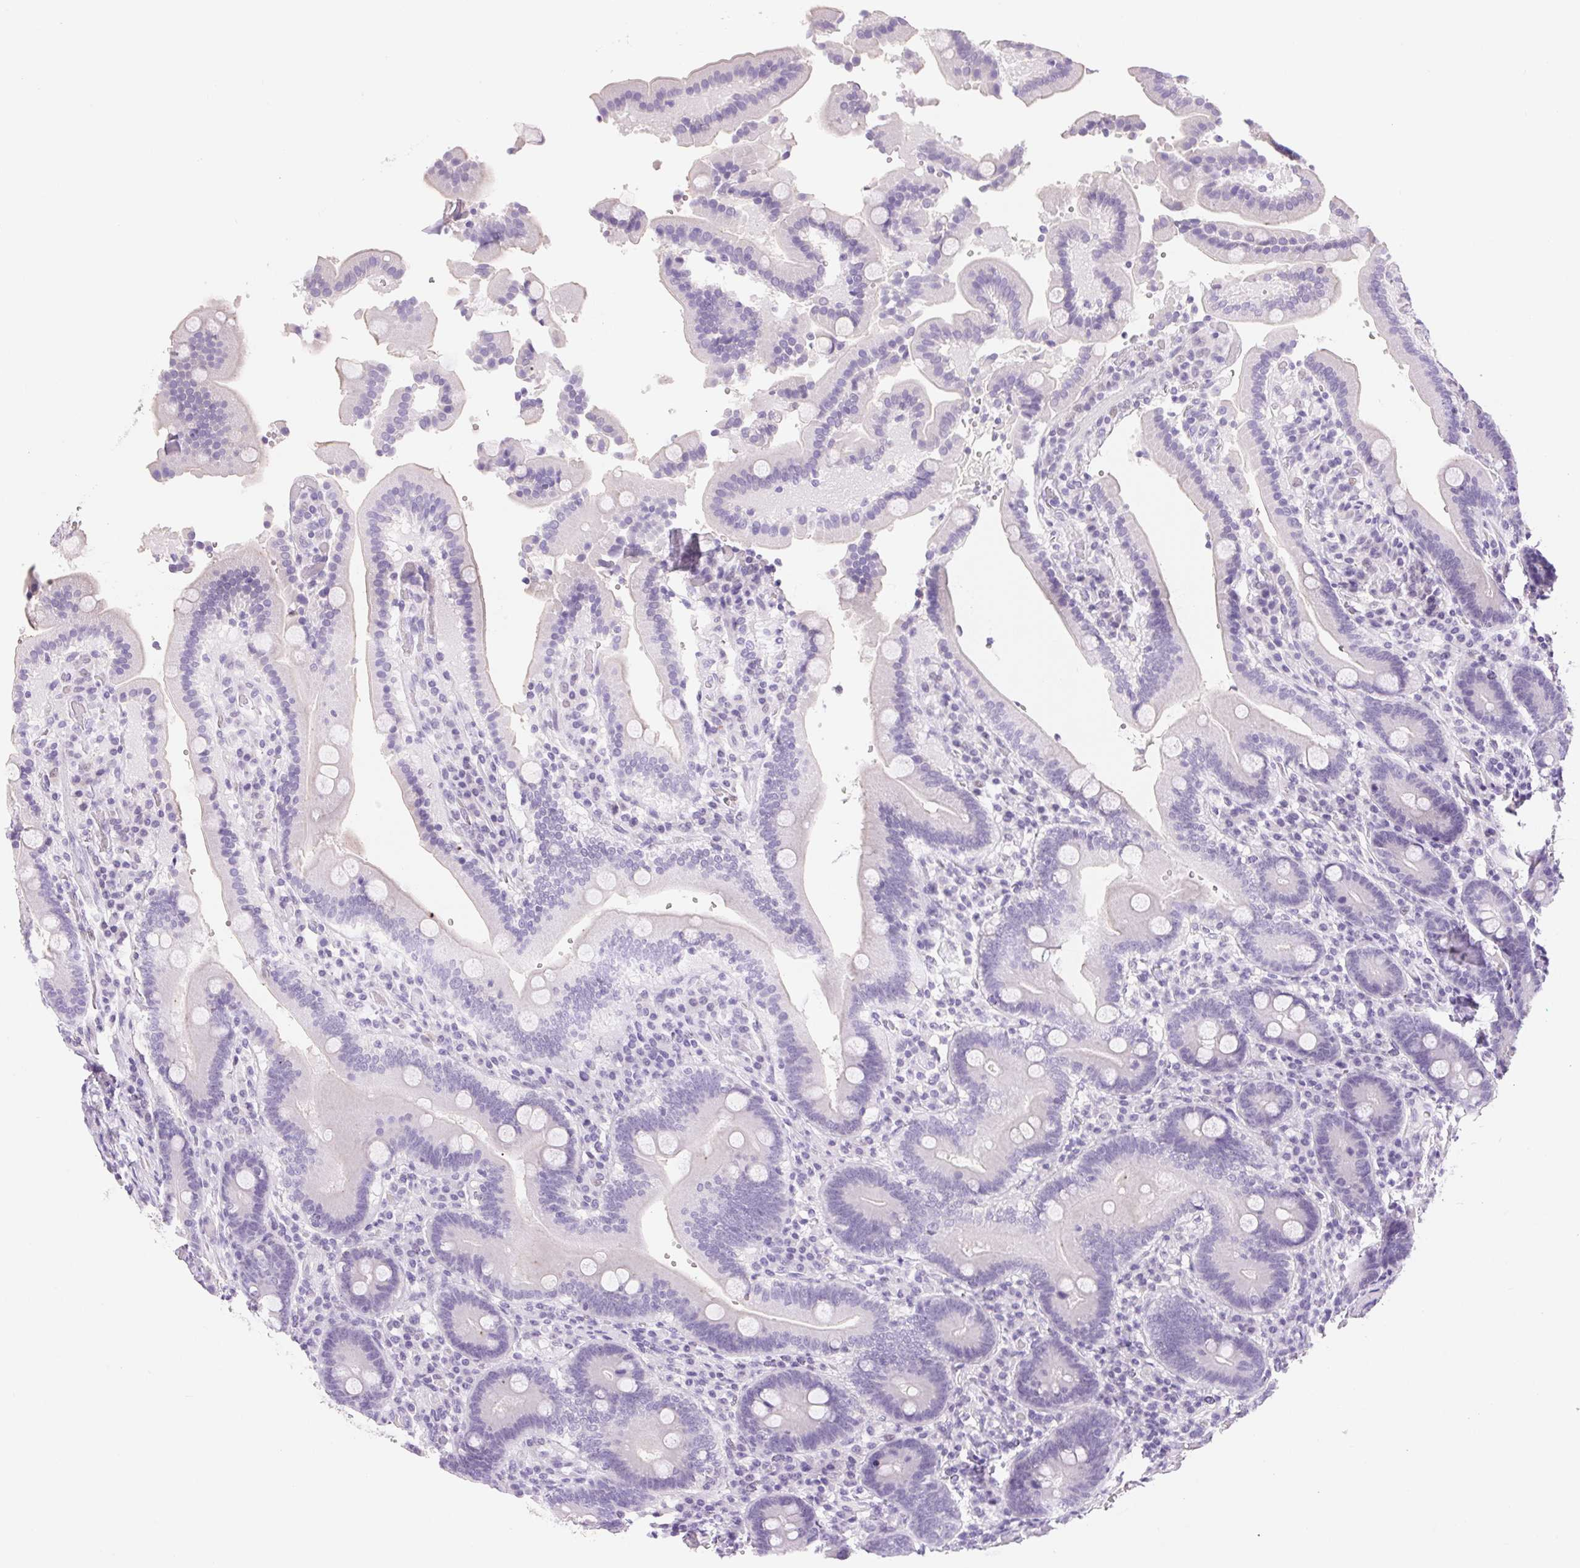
{"staining": {"intensity": "negative", "quantity": "none", "location": "none"}, "tissue": "duodenum", "cell_type": "Glandular cells", "image_type": "normal", "snomed": [{"axis": "morphology", "description": "Normal tissue, NOS"}, {"axis": "topography", "description": "Duodenum"}], "caption": "Glandular cells are negative for brown protein staining in unremarkable duodenum. (Immunohistochemistry (ihc), brightfield microscopy, high magnification).", "gene": "ASGR2", "patient": {"sex": "female", "age": 62}}